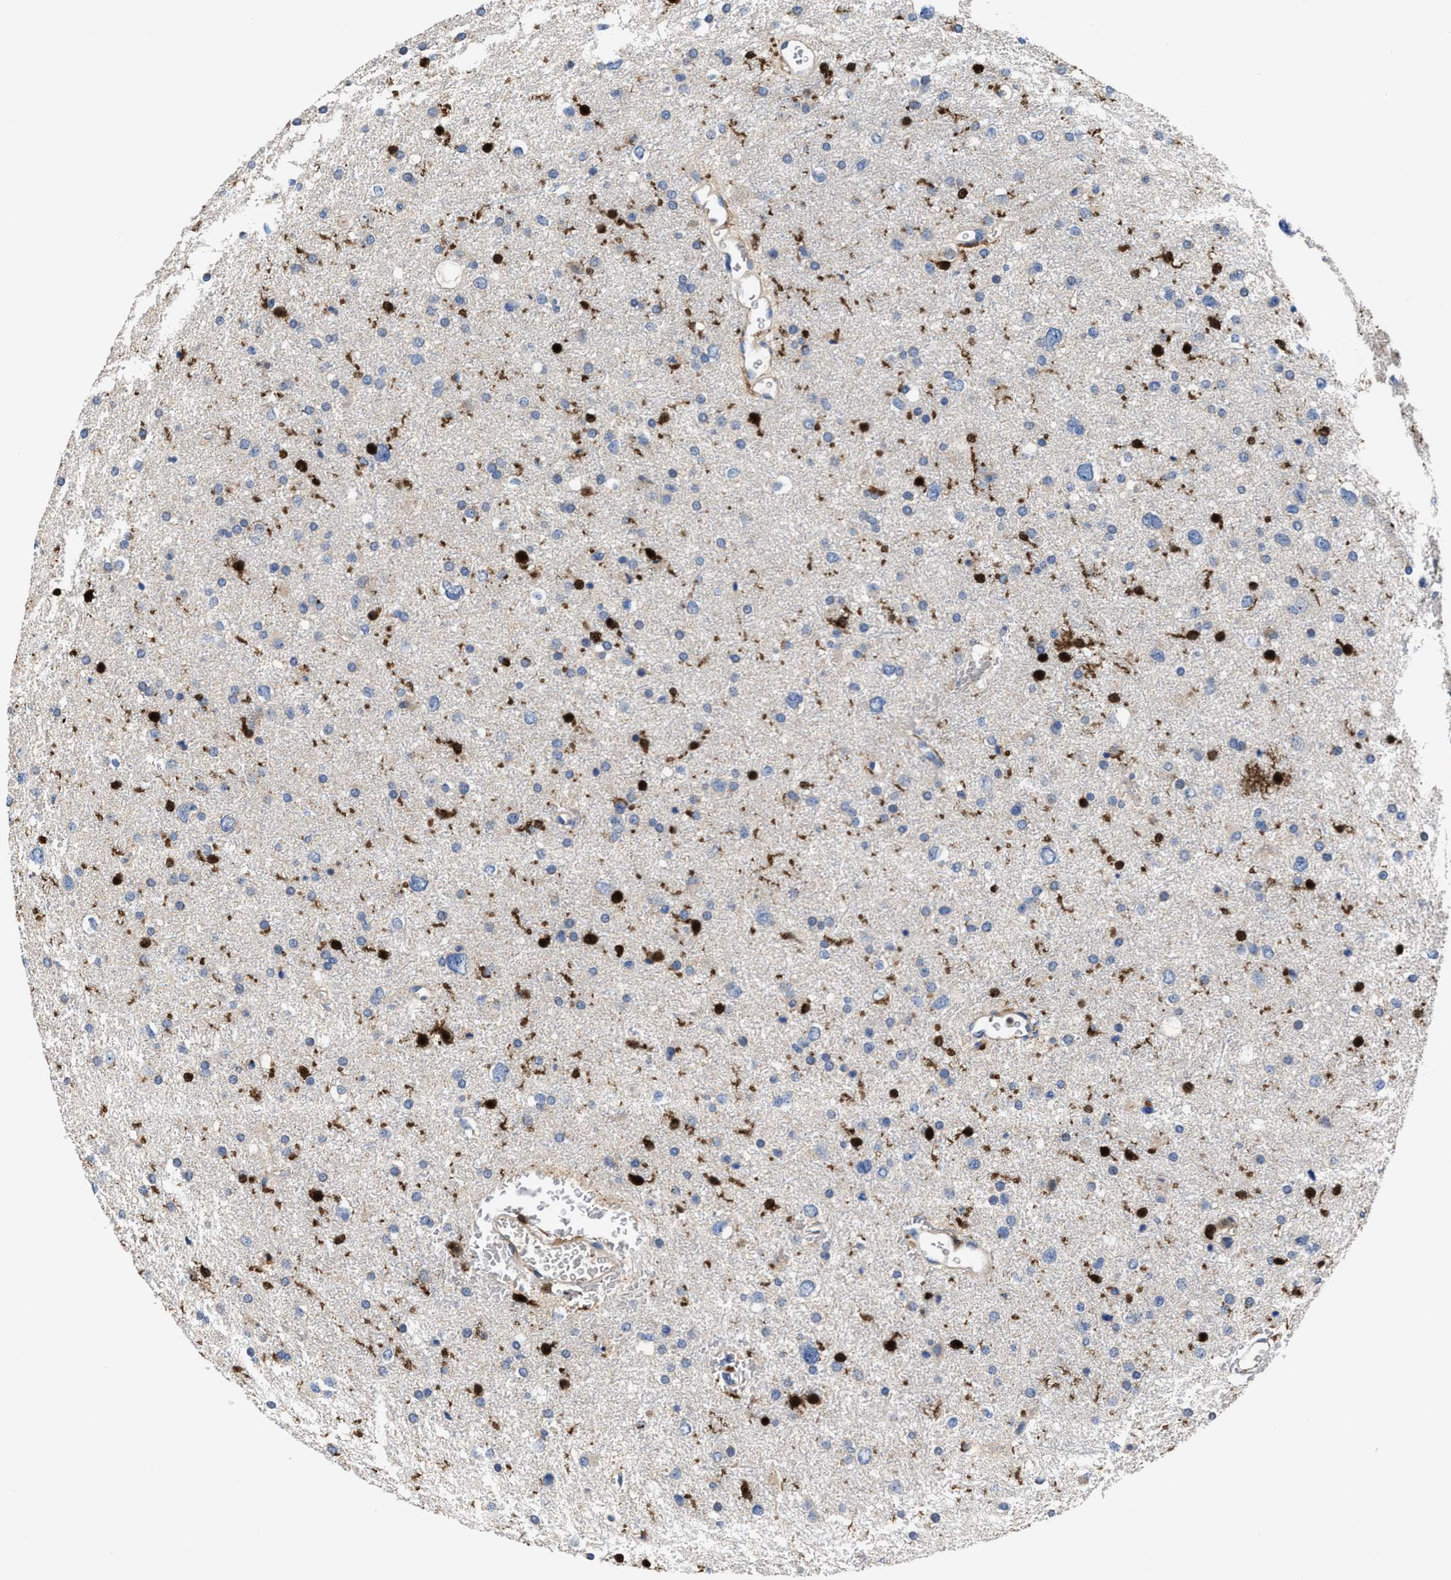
{"staining": {"intensity": "negative", "quantity": "none", "location": "none"}, "tissue": "glioma", "cell_type": "Tumor cells", "image_type": "cancer", "snomed": [{"axis": "morphology", "description": "Glioma, malignant, Low grade"}, {"axis": "topography", "description": "Brain"}], "caption": "Immunohistochemistry (IHC) of human malignant low-grade glioma demonstrates no expression in tumor cells. (IHC, brightfield microscopy, high magnification).", "gene": "RGS10", "patient": {"sex": "female", "age": 37}}